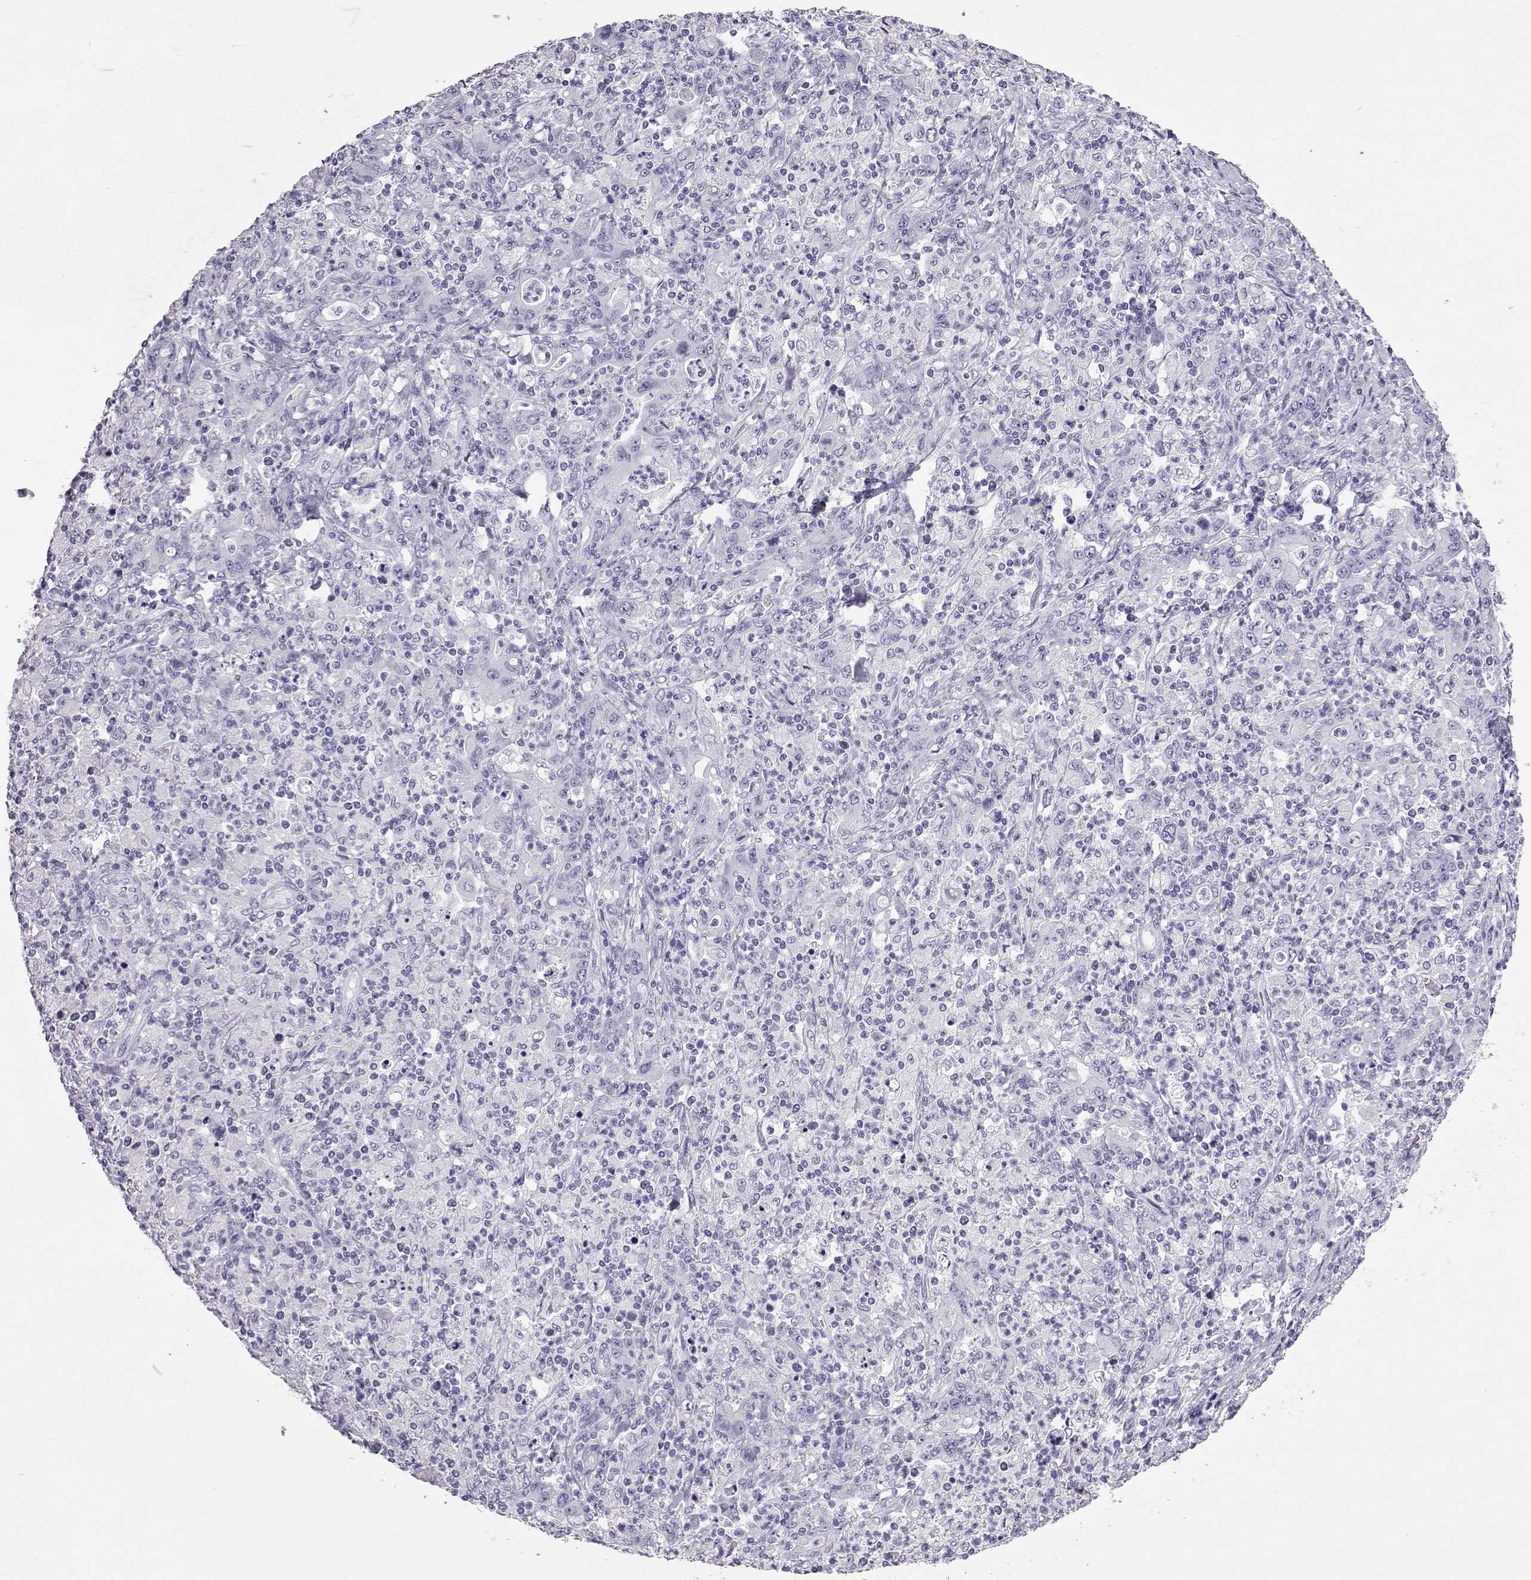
{"staining": {"intensity": "negative", "quantity": "none", "location": "none"}, "tissue": "stomach cancer", "cell_type": "Tumor cells", "image_type": "cancer", "snomed": [{"axis": "morphology", "description": "Adenocarcinoma, NOS"}, {"axis": "topography", "description": "Stomach, upper"}], "caption": "High power microscopy photomicrograph of an IHC histopathology image of stomach cancer (adenocarcinoma), revealing no significant staining in tumor cells.", "gene": "PMCH", "patient": {"sex": "male", "age": 69}}